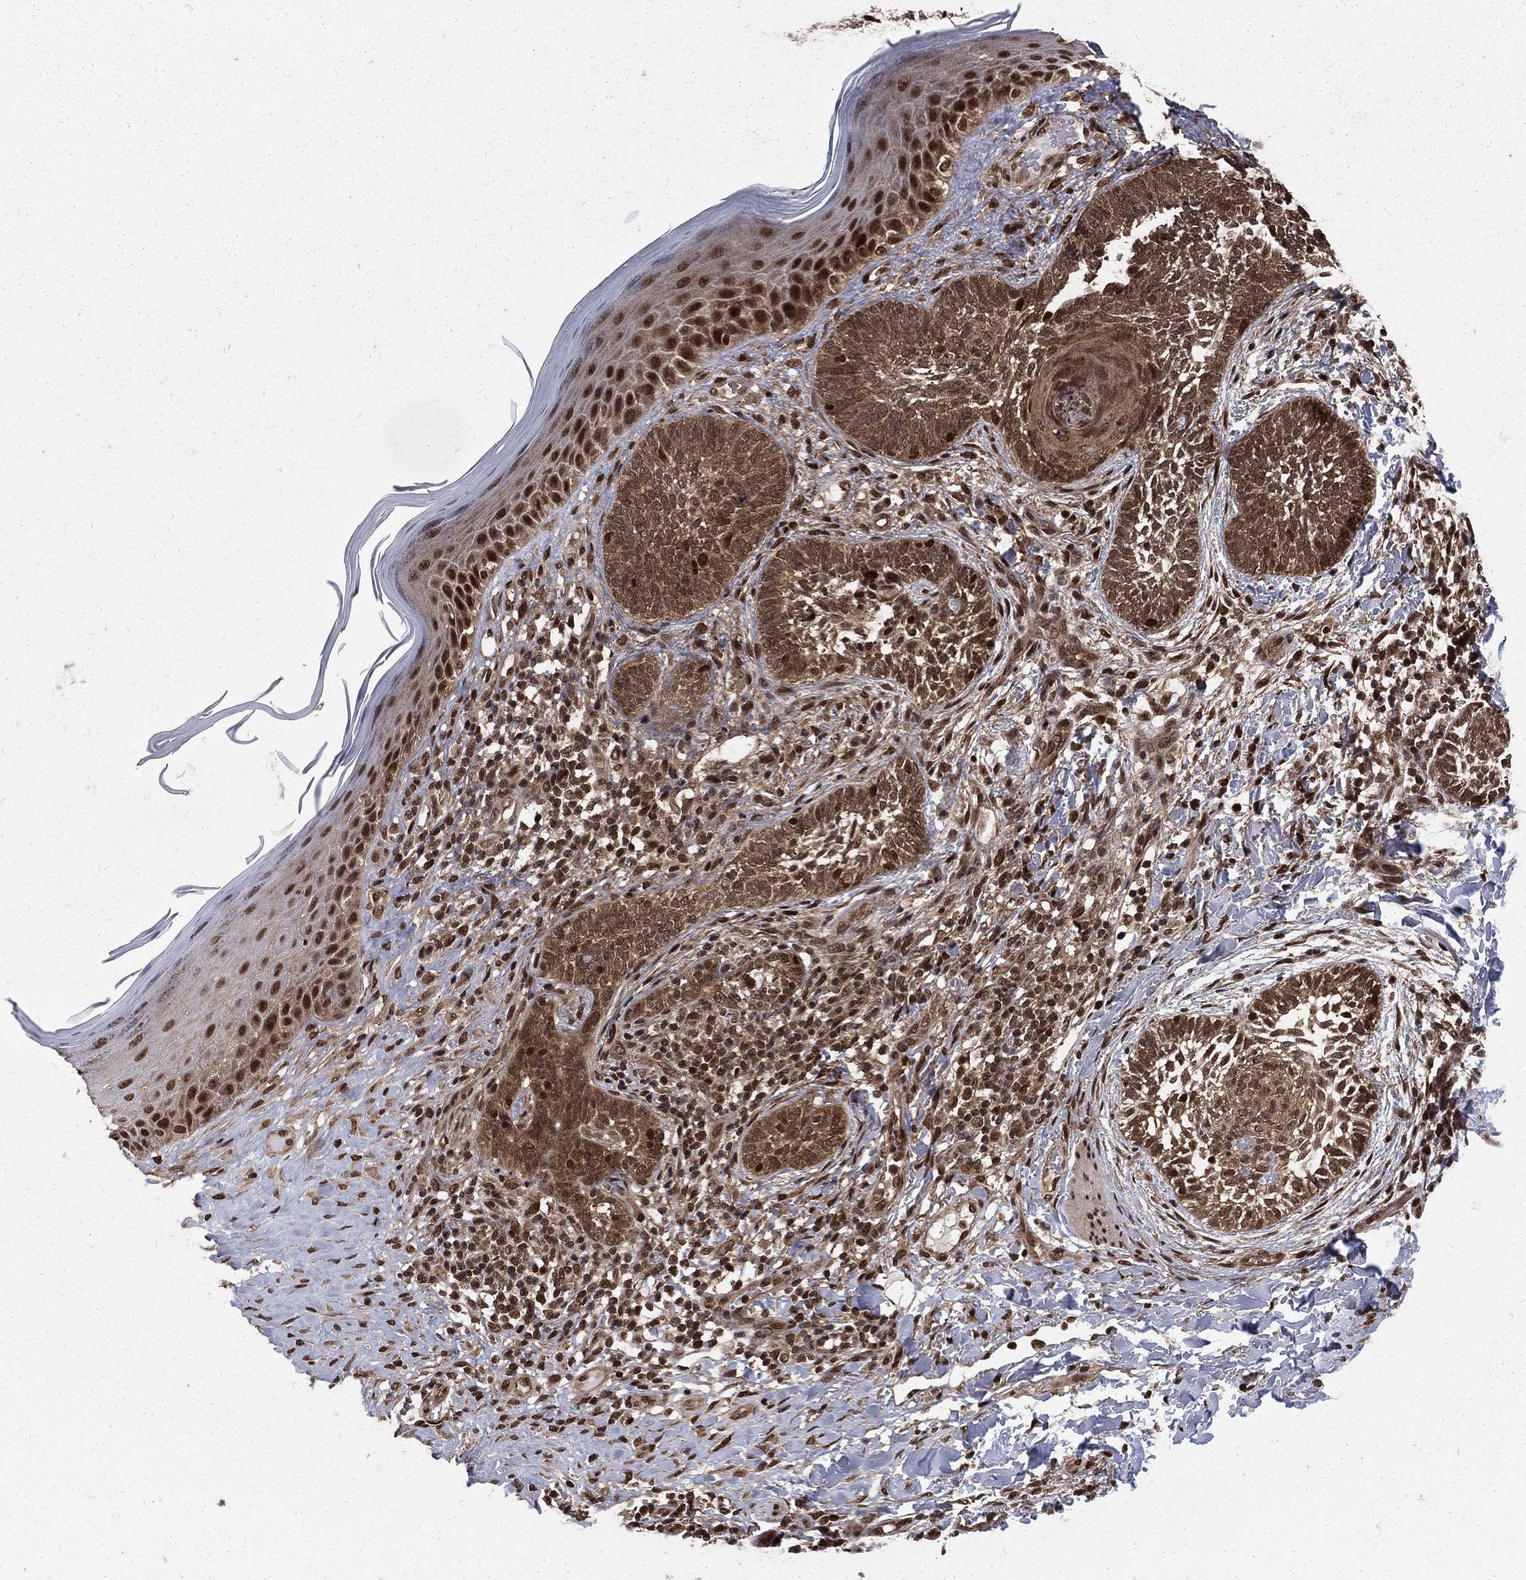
{"staining": {"intensity": "moderate", "quantity": ">75%", "location": "cytoplasmic/membranous,nuclear"}, "tissue": "skin cancer", "cell_type": "Tumor cells", "image_type": "cancer", "snomed": [{"axis": "morphology", "description": "Normal tissue, NOS"}, {"axis": "morphology", "description": "Basal cell carcinoma"}, {"axis": "topography", "description": "Skin"}], "caption": "This is a micrograph of immunohistochemistry (IHC) staining of basal cell carcinoma (skin), which shows moderate expression in the cytoplasmic/membranous and nuclear of tumor cells.", "gene": "COPS4", "patient": {"sex": "male", "age": 46}}